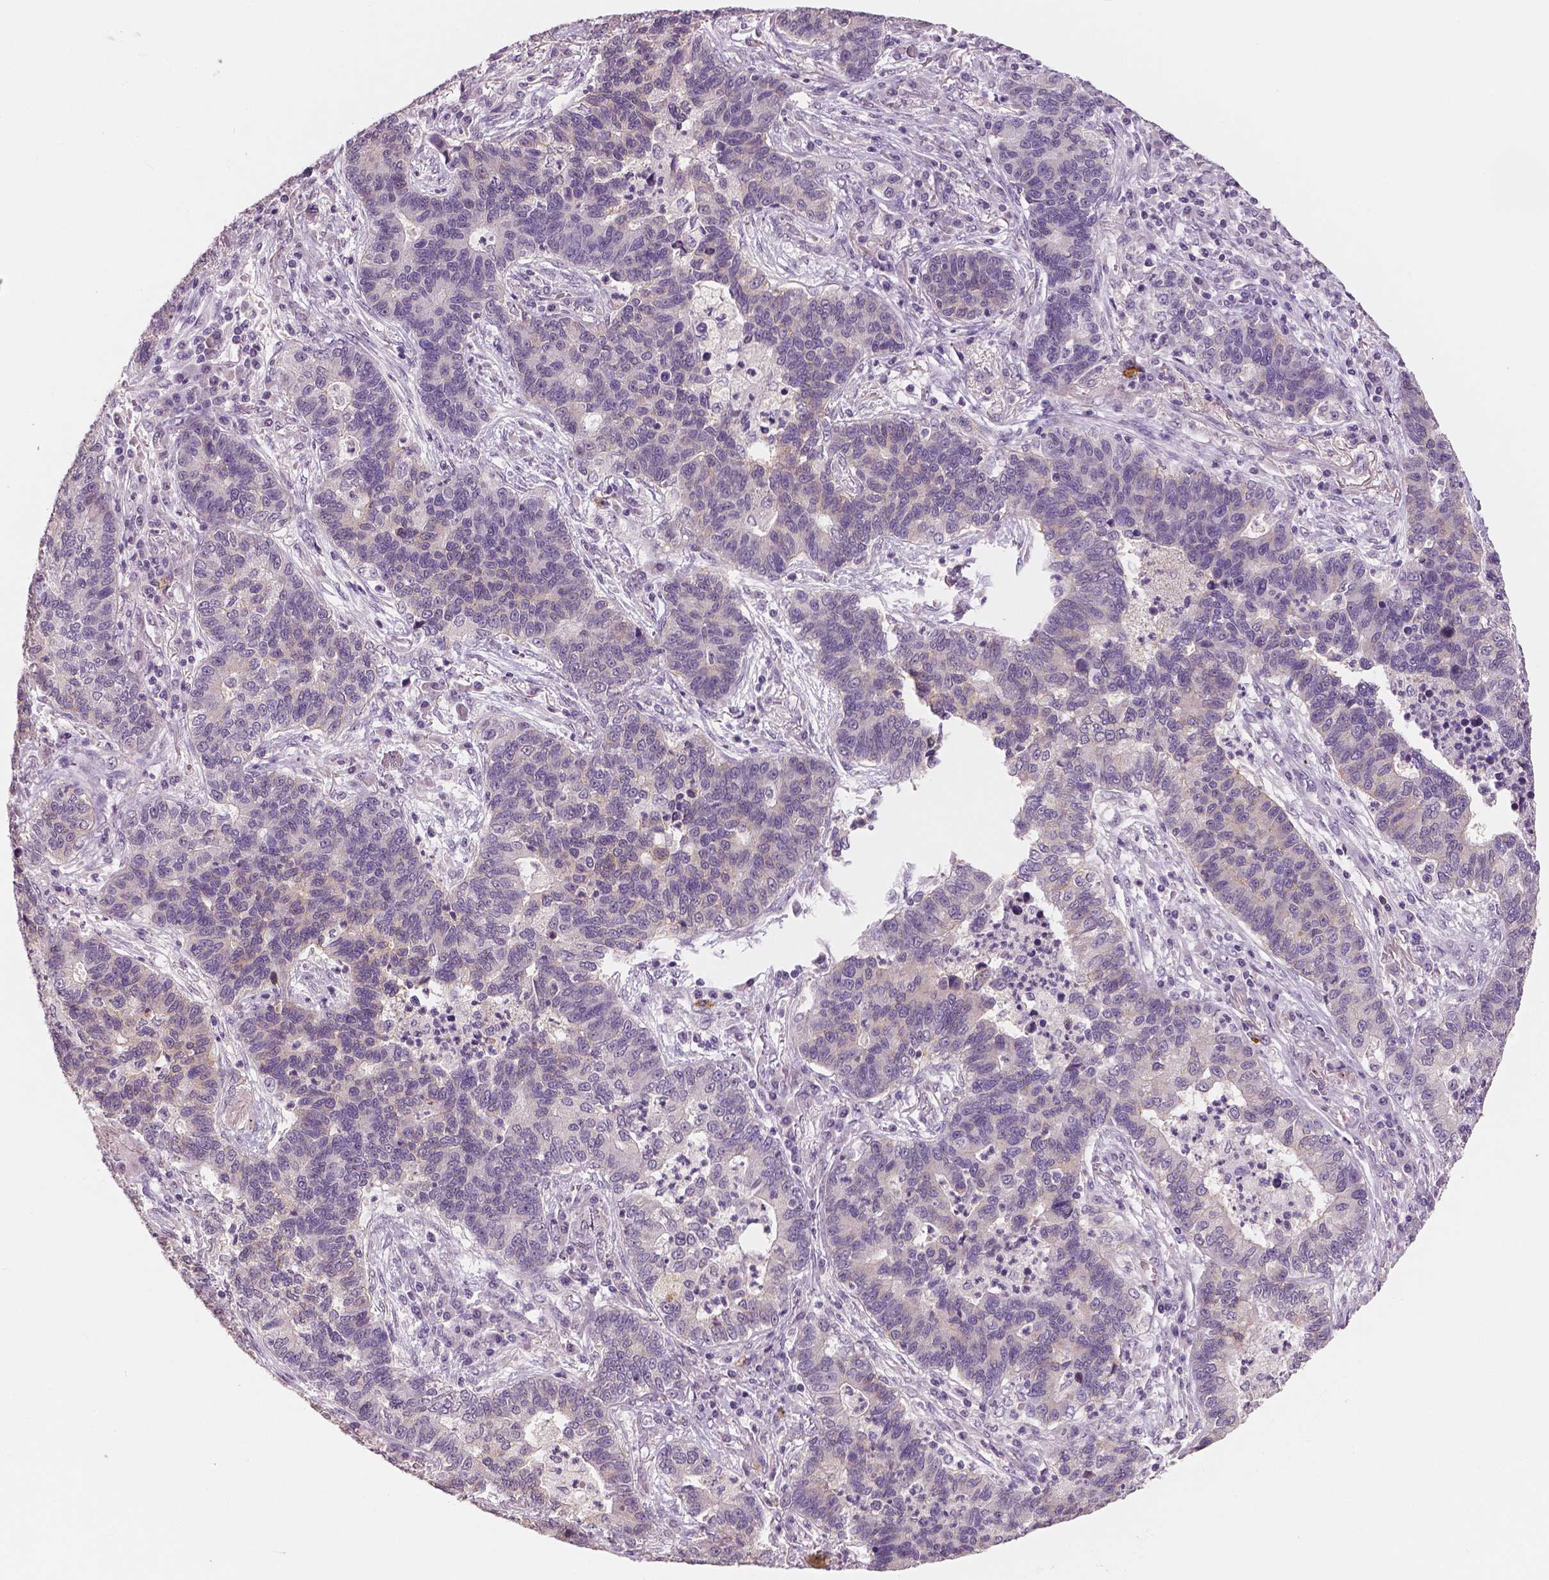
{"staining": {"intensity": "negative", "quantity": "none", "location": "none"}, "tissue": "lung cancer", "cell_type": "Tumor cells", "image_type": "cancer", "snomed": [{"axis": "morphology", "description": "Adenocarcinoma, NOS"}, {"axis": "topography", "description": "Lung"}], "caption": "DAB immunohistochemical staining of human adenocarcinoma (lung) exhibits no significant expression in tumor cells.", "gene": "KIT", "patient": {"sex": "female", "age": 57}}